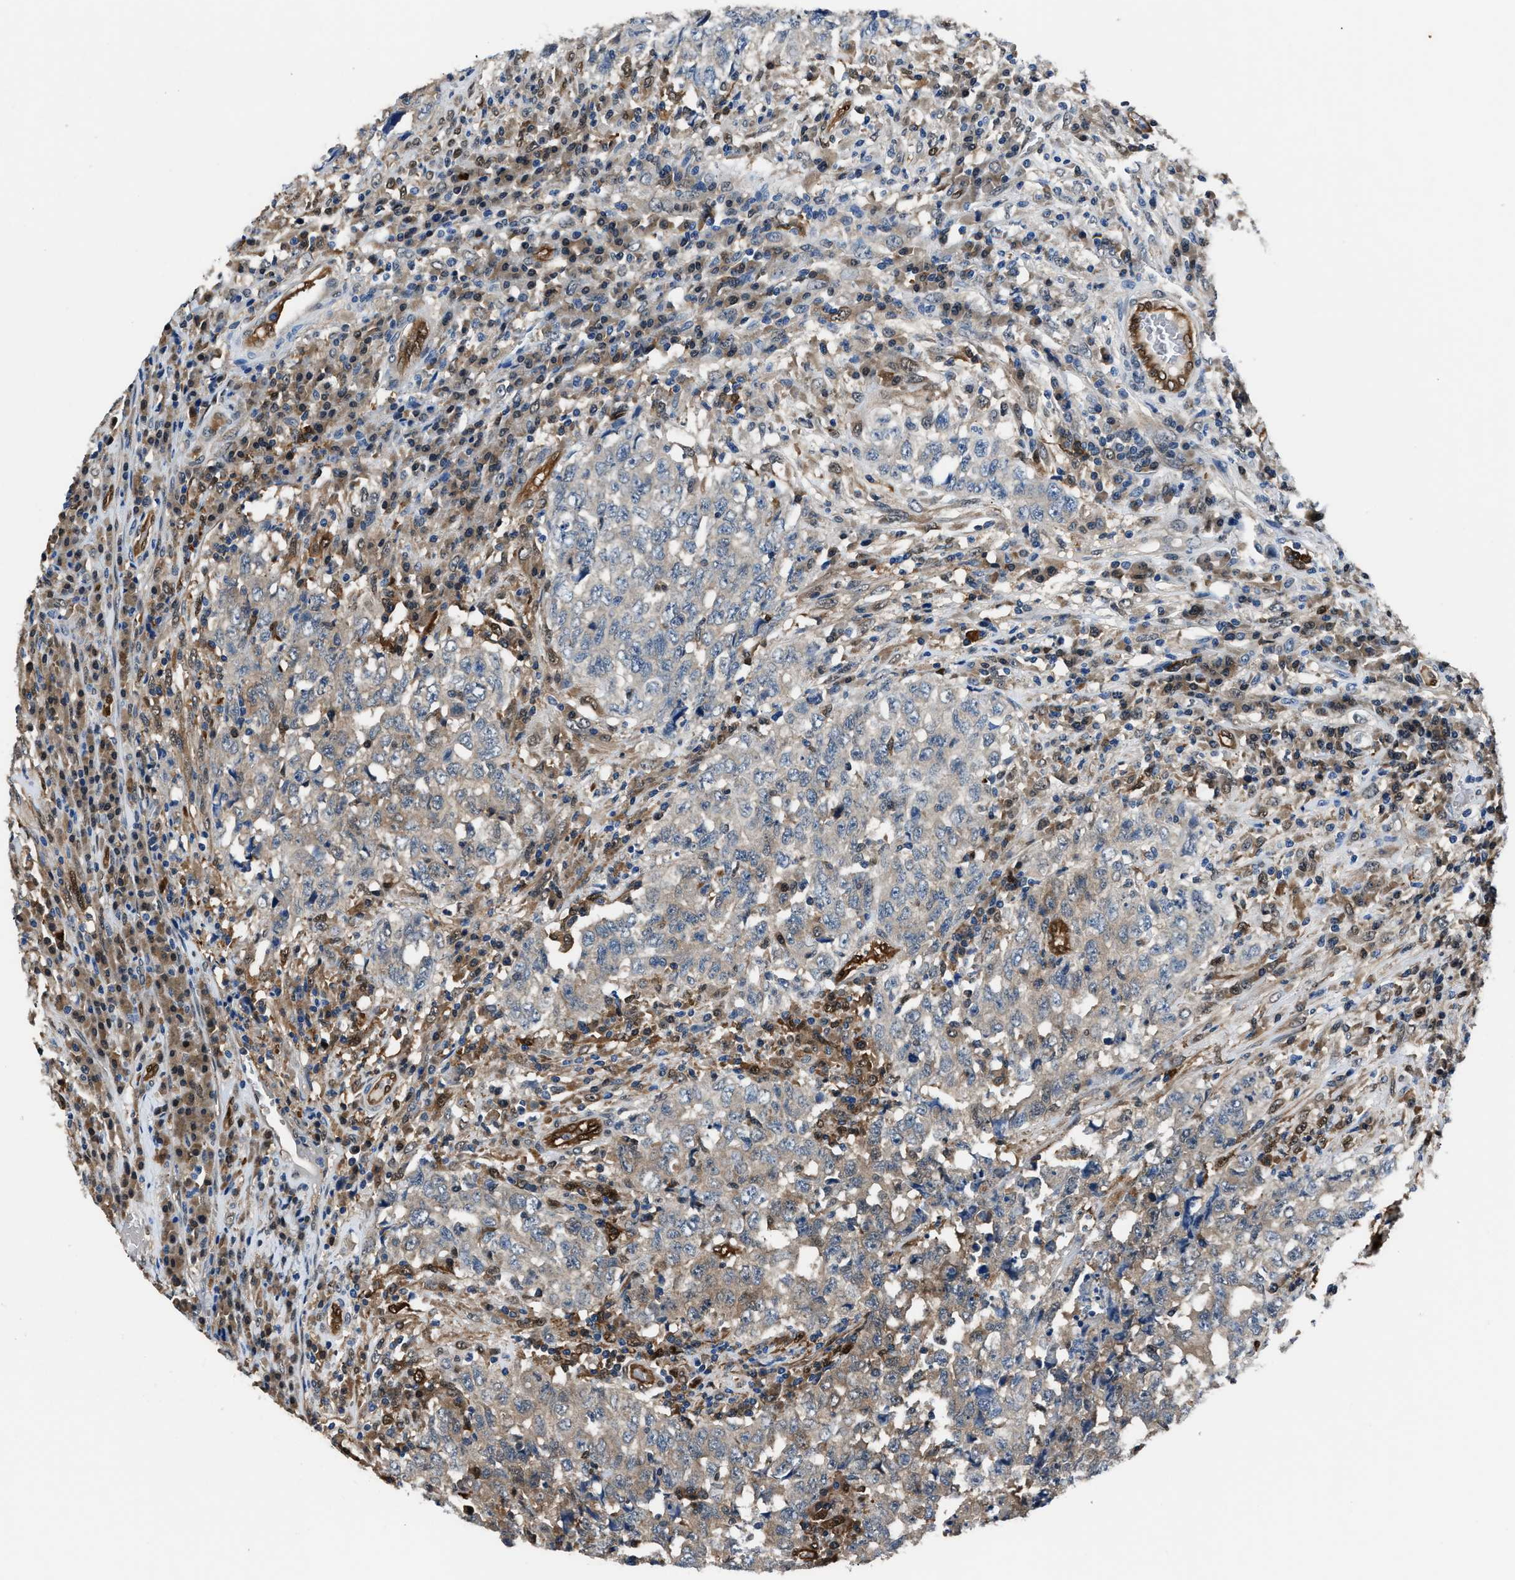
{"staining": {"intensity": "weak", "quantity": "<25%", "location": "cytoplasmic/membranous"}, "tissue": "testis cancer", "cell_type": "Tumor cells", "image_type": "cancer", "snomed": [{"axis": "morphology", "description": "Necrosis, NOS"}, {"axis": "morphology", "description": "Carcinoma, Embryonal, NOS"}, {"axis": "topography", "description": "Testis"}], "caption": "Histopathology image shows no significant protein expression in tumor cells of testis embryonal carcinoma.", "gene": "PPA1", "patient": {"sex": "male", "age": 19}}